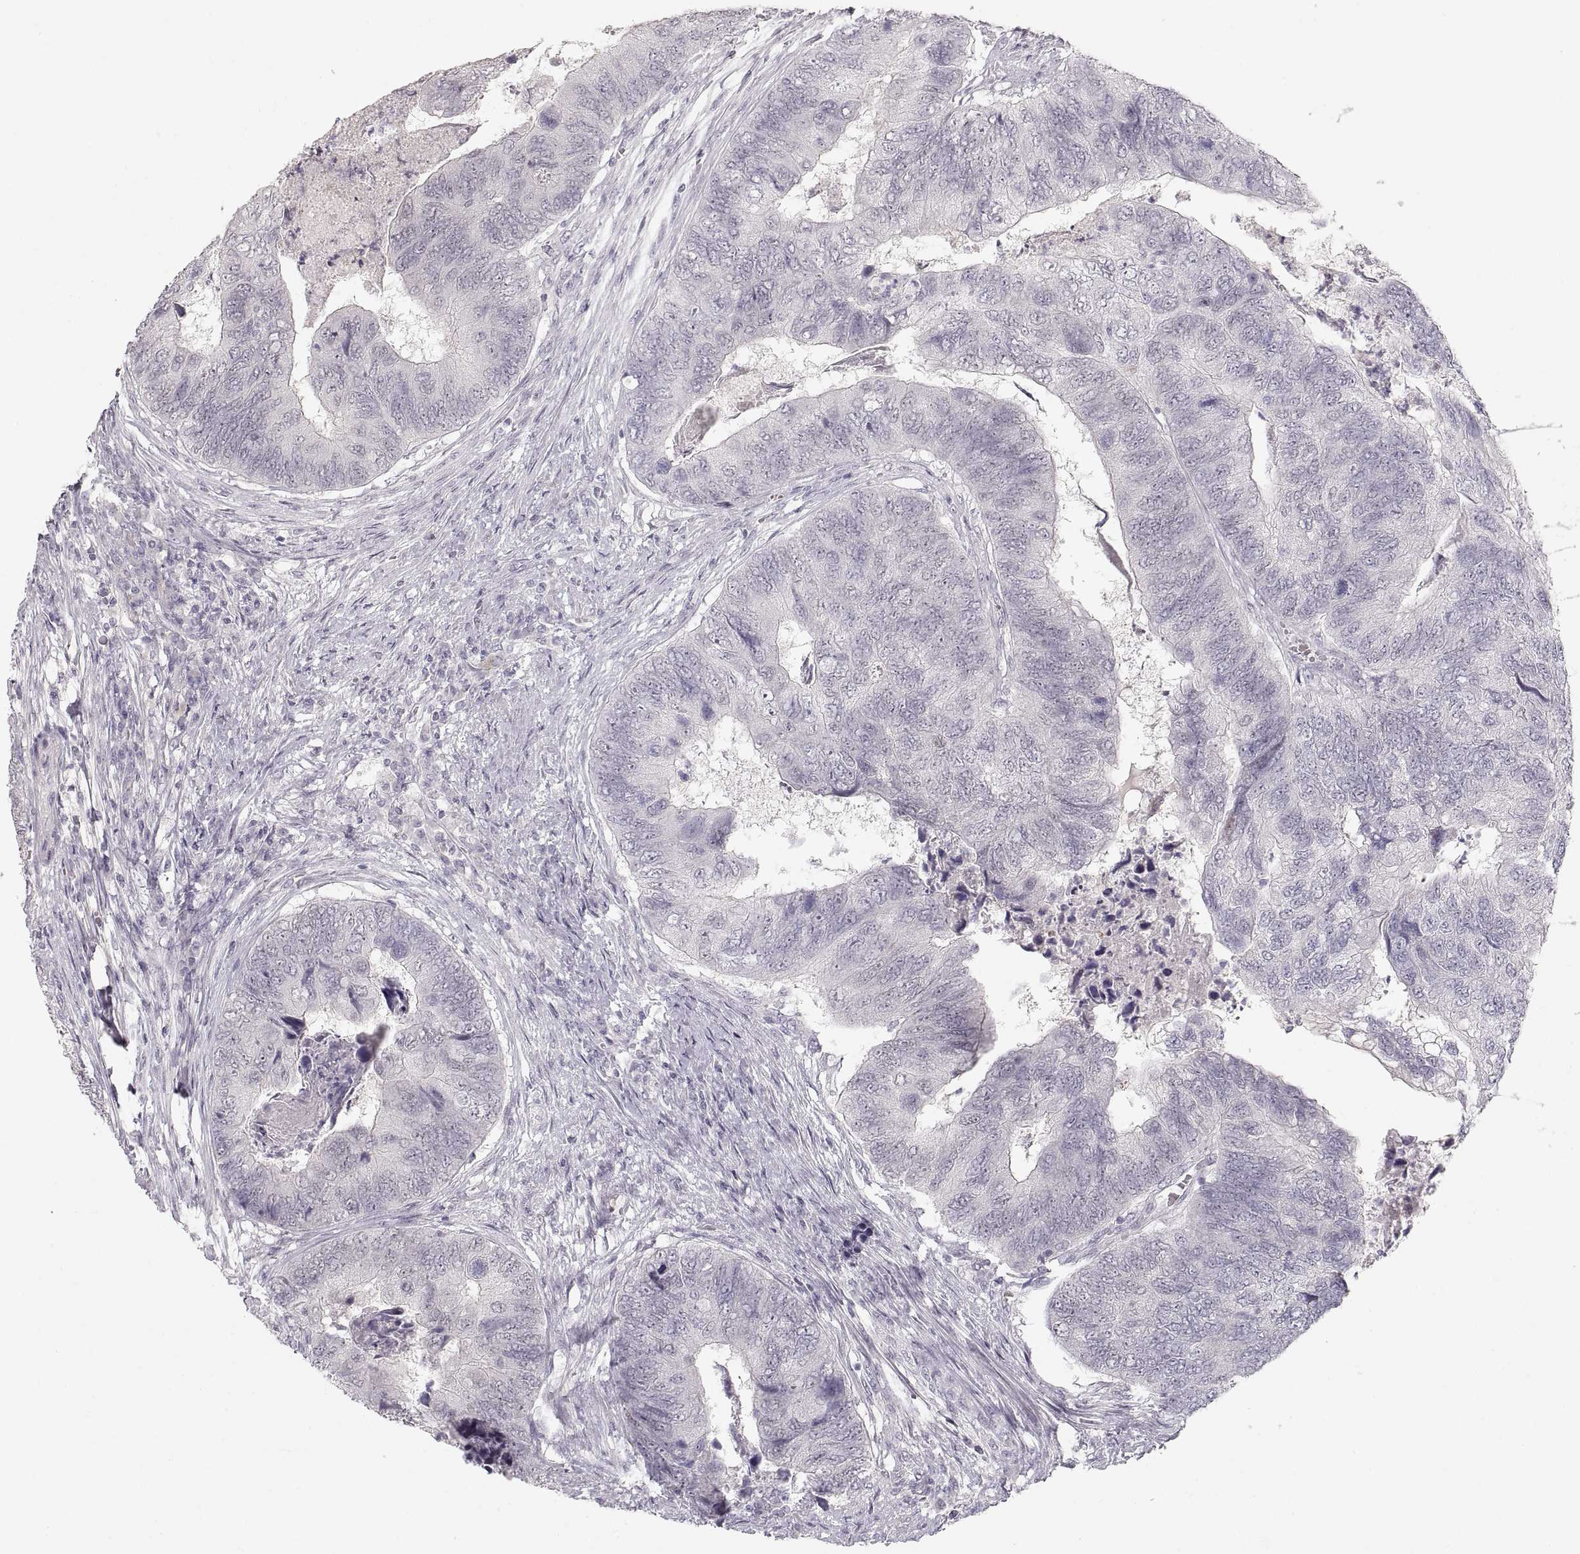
{"staining": {"intensity": "negative", "quantity": "none", "location": "none"}, "tissue": "colorectal cancer", "cell_type": "Tumor cells", "image_type": "cancer", "snomed": [{"axis": "morphology", "description": "Adenocarcinoma, NOS"}, {"axis": "topography", "description": "Colon"}], "caption": "Tumor cells show no significant protein positivity in adenocarcinoma (colorectal).", "gene": "PCSK2", "patient": {"sex": "female", "age": 67}}